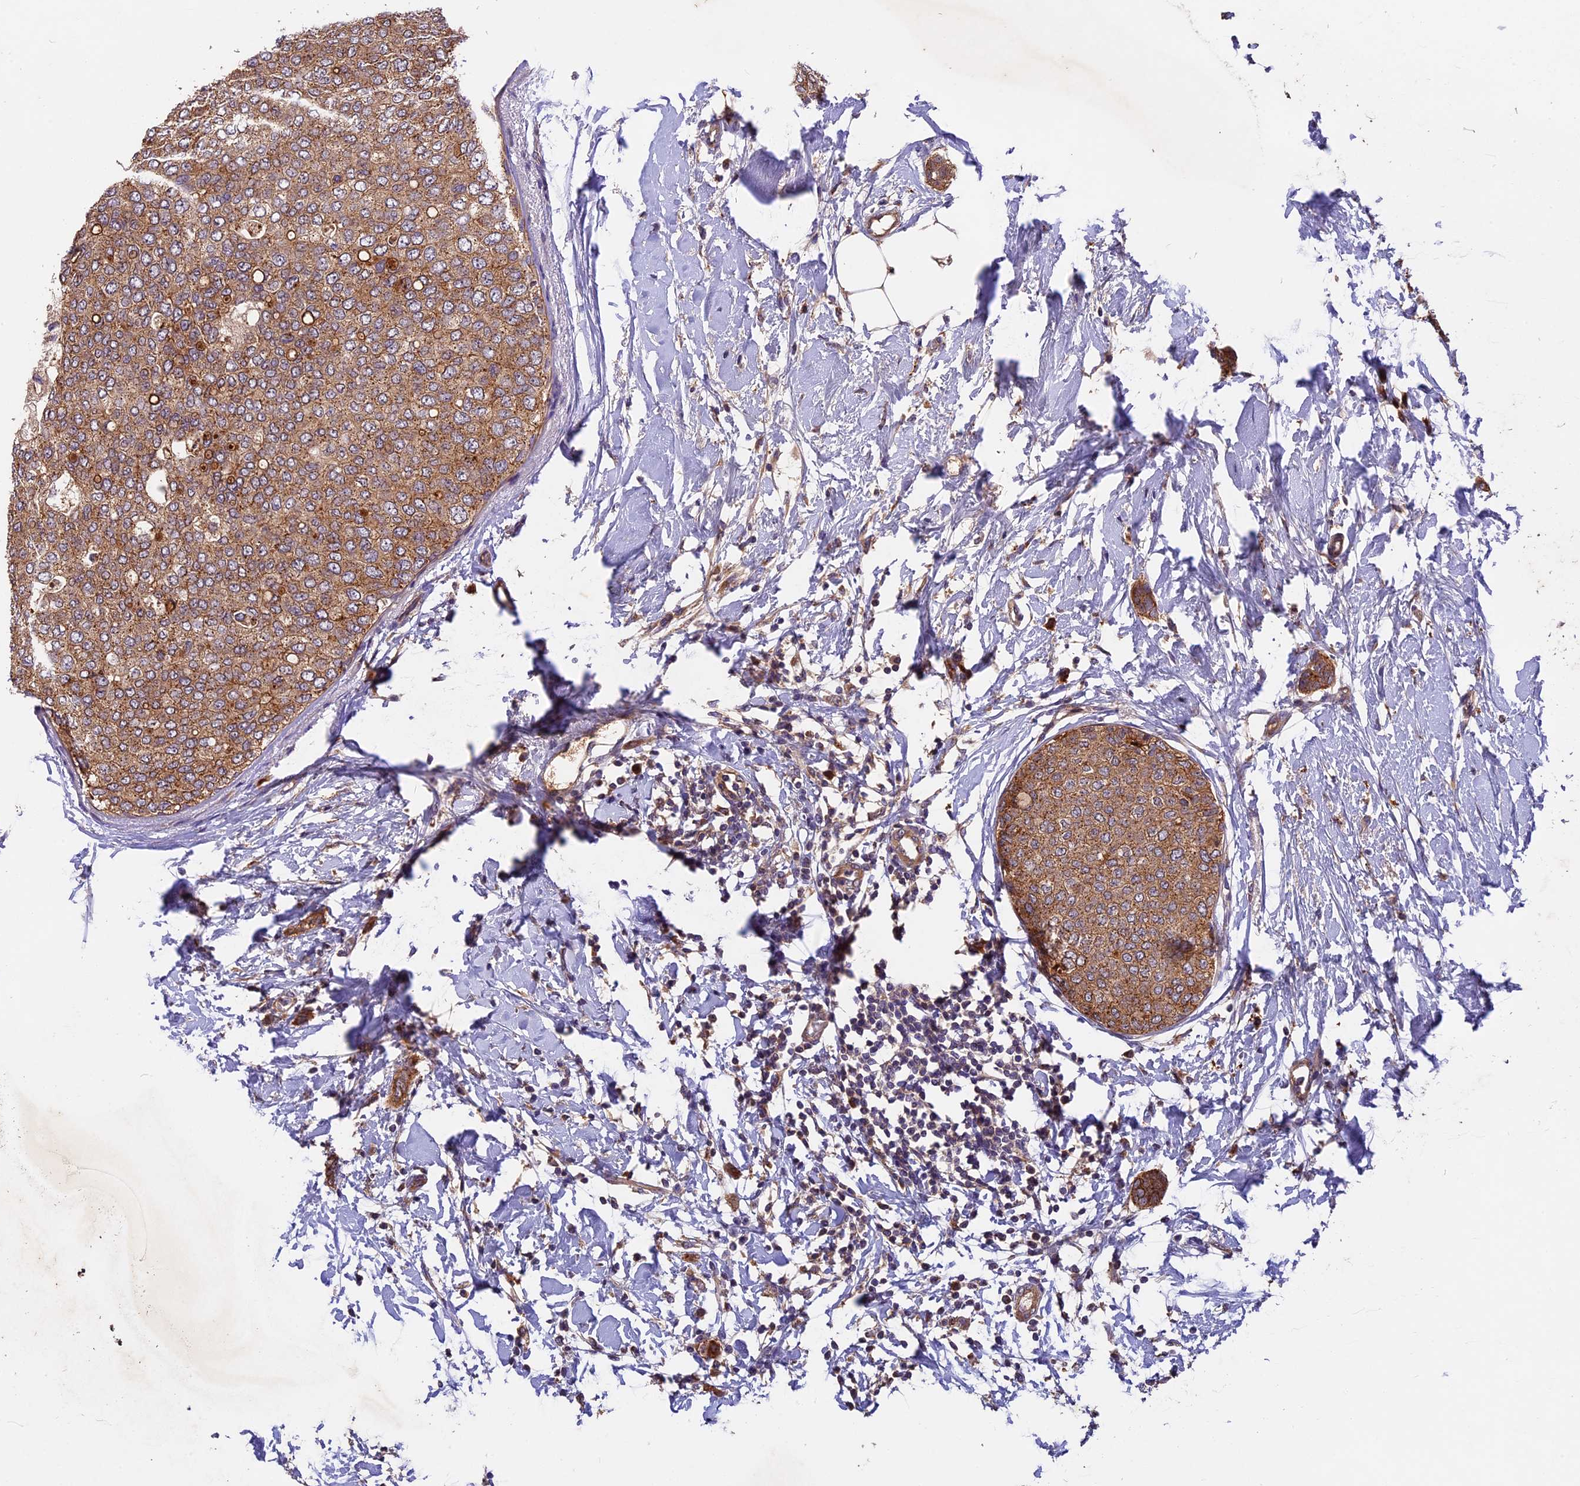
{"staining": {"intensity": "strong", "quantity": ">75%", "location": "cytoplasmic/membranous"}, "tissue": "breast cancer", "cell_type": "Tumor cells", "image_type": "cancer", "snomed": [{"axis": "morphology", "description": "Duct carcinoma"}, {"axis": "topography", "description": "Breast"}], "caption": "Protein expression analysis of human breast cancer (invasive ductal carcinoma) reveals strong cytoplasmic/membranous expression in approximately >75% of tumor cells. (DAB IHC with brightfield microscopy, high magnification).", "gene": "COPE", "patient": {"sex": "female", "age": 72}}